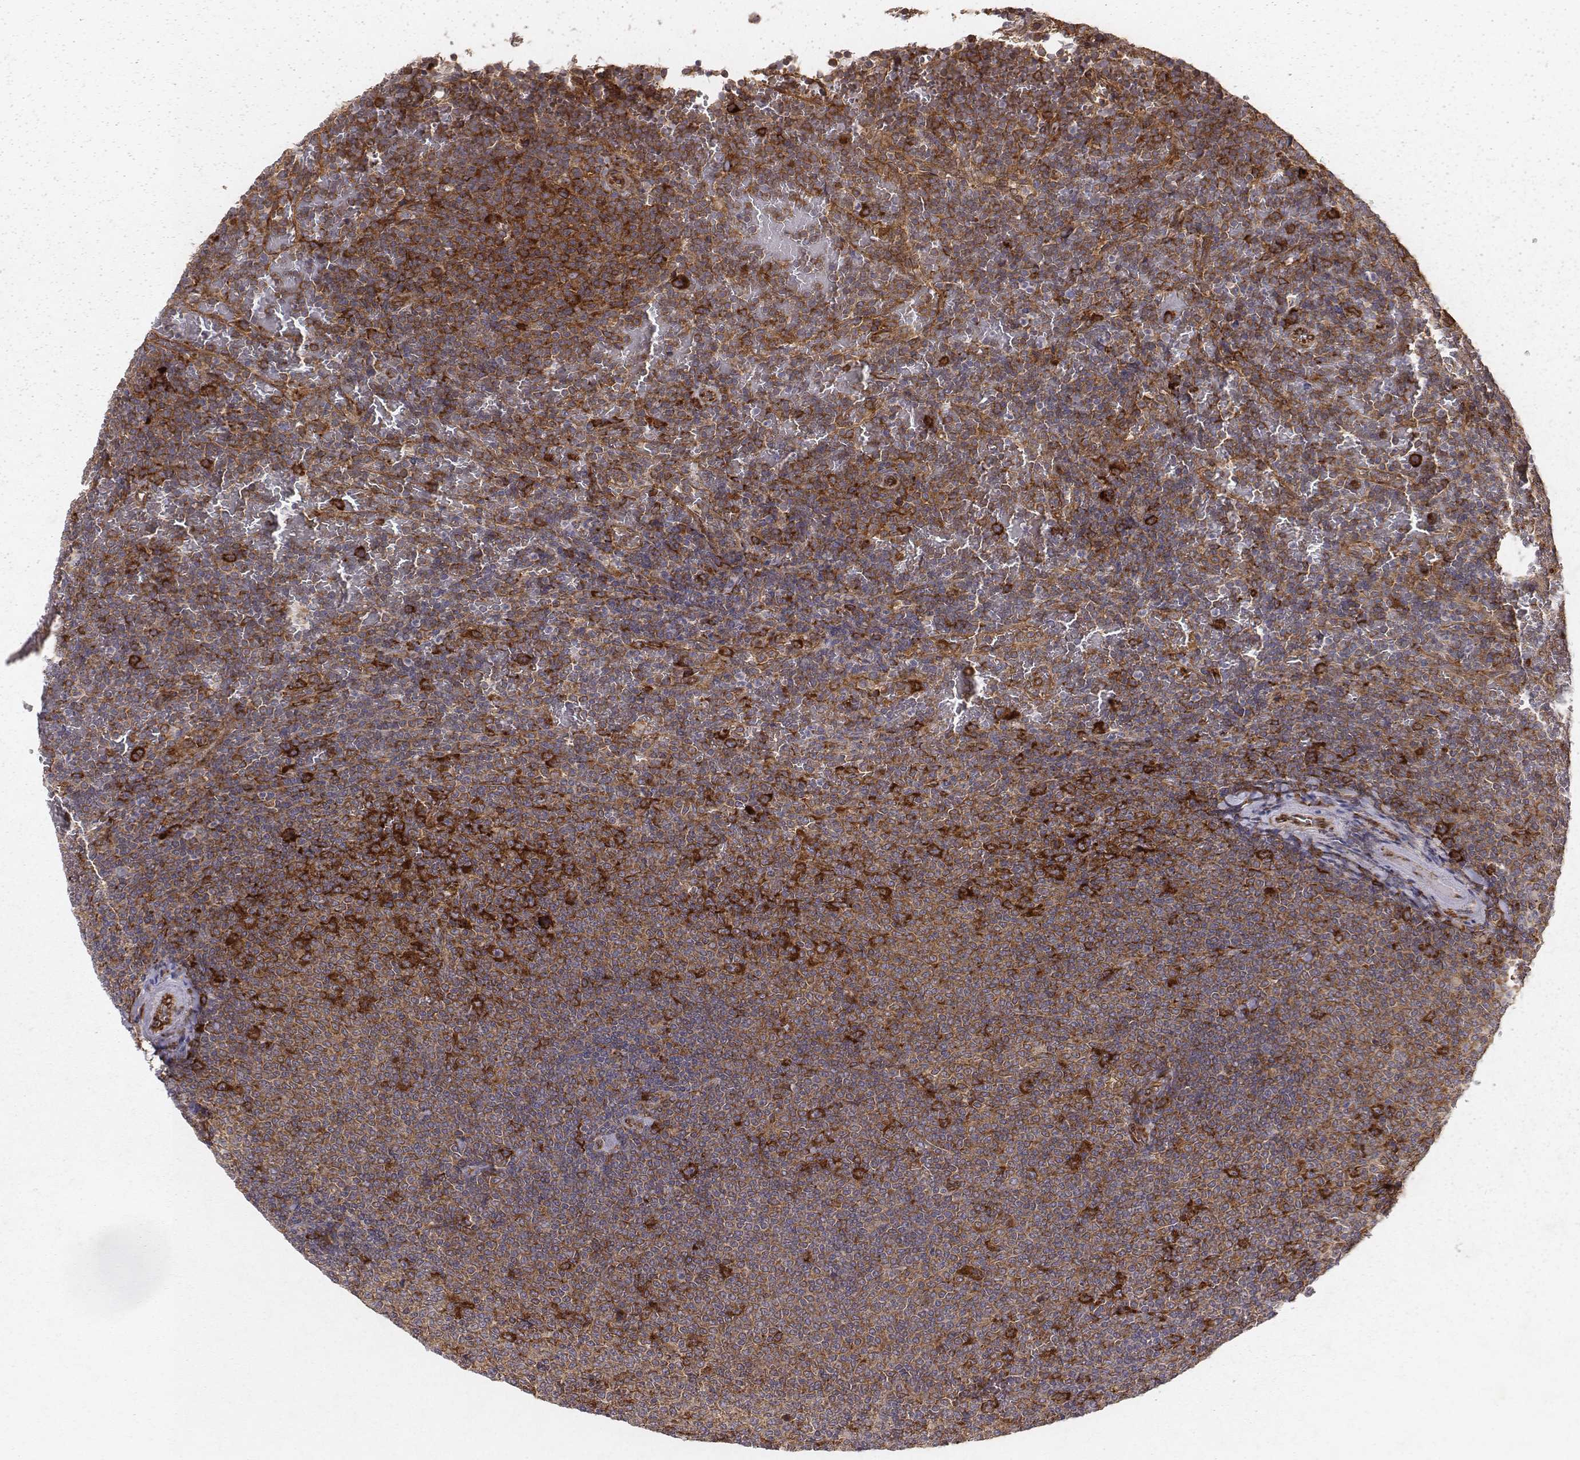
{"staining": {"intensity": "strong", "quantity": "25%-75%", "location": "cytoplasmic/membranous"}, "tissue": "lymphoma", "cell_type": "Tumor cells", "image_type": "cancer", "snomed": [{"axis": "morphology", "description": "Malignant lymphoma, non-Hodgkin's type, Low grade"}, {"axis": "topography", "description": "Spleen"}], "caption": "Protein expression analysis of malignant lymphoma, non-Hodgkin's type (low-grade) exhibits strong cytoplasmic/membranous staining in about 25%-75% of tumor cells.", "gene": "TXLNA", "patient": {"sex": "female", "age": 77}}